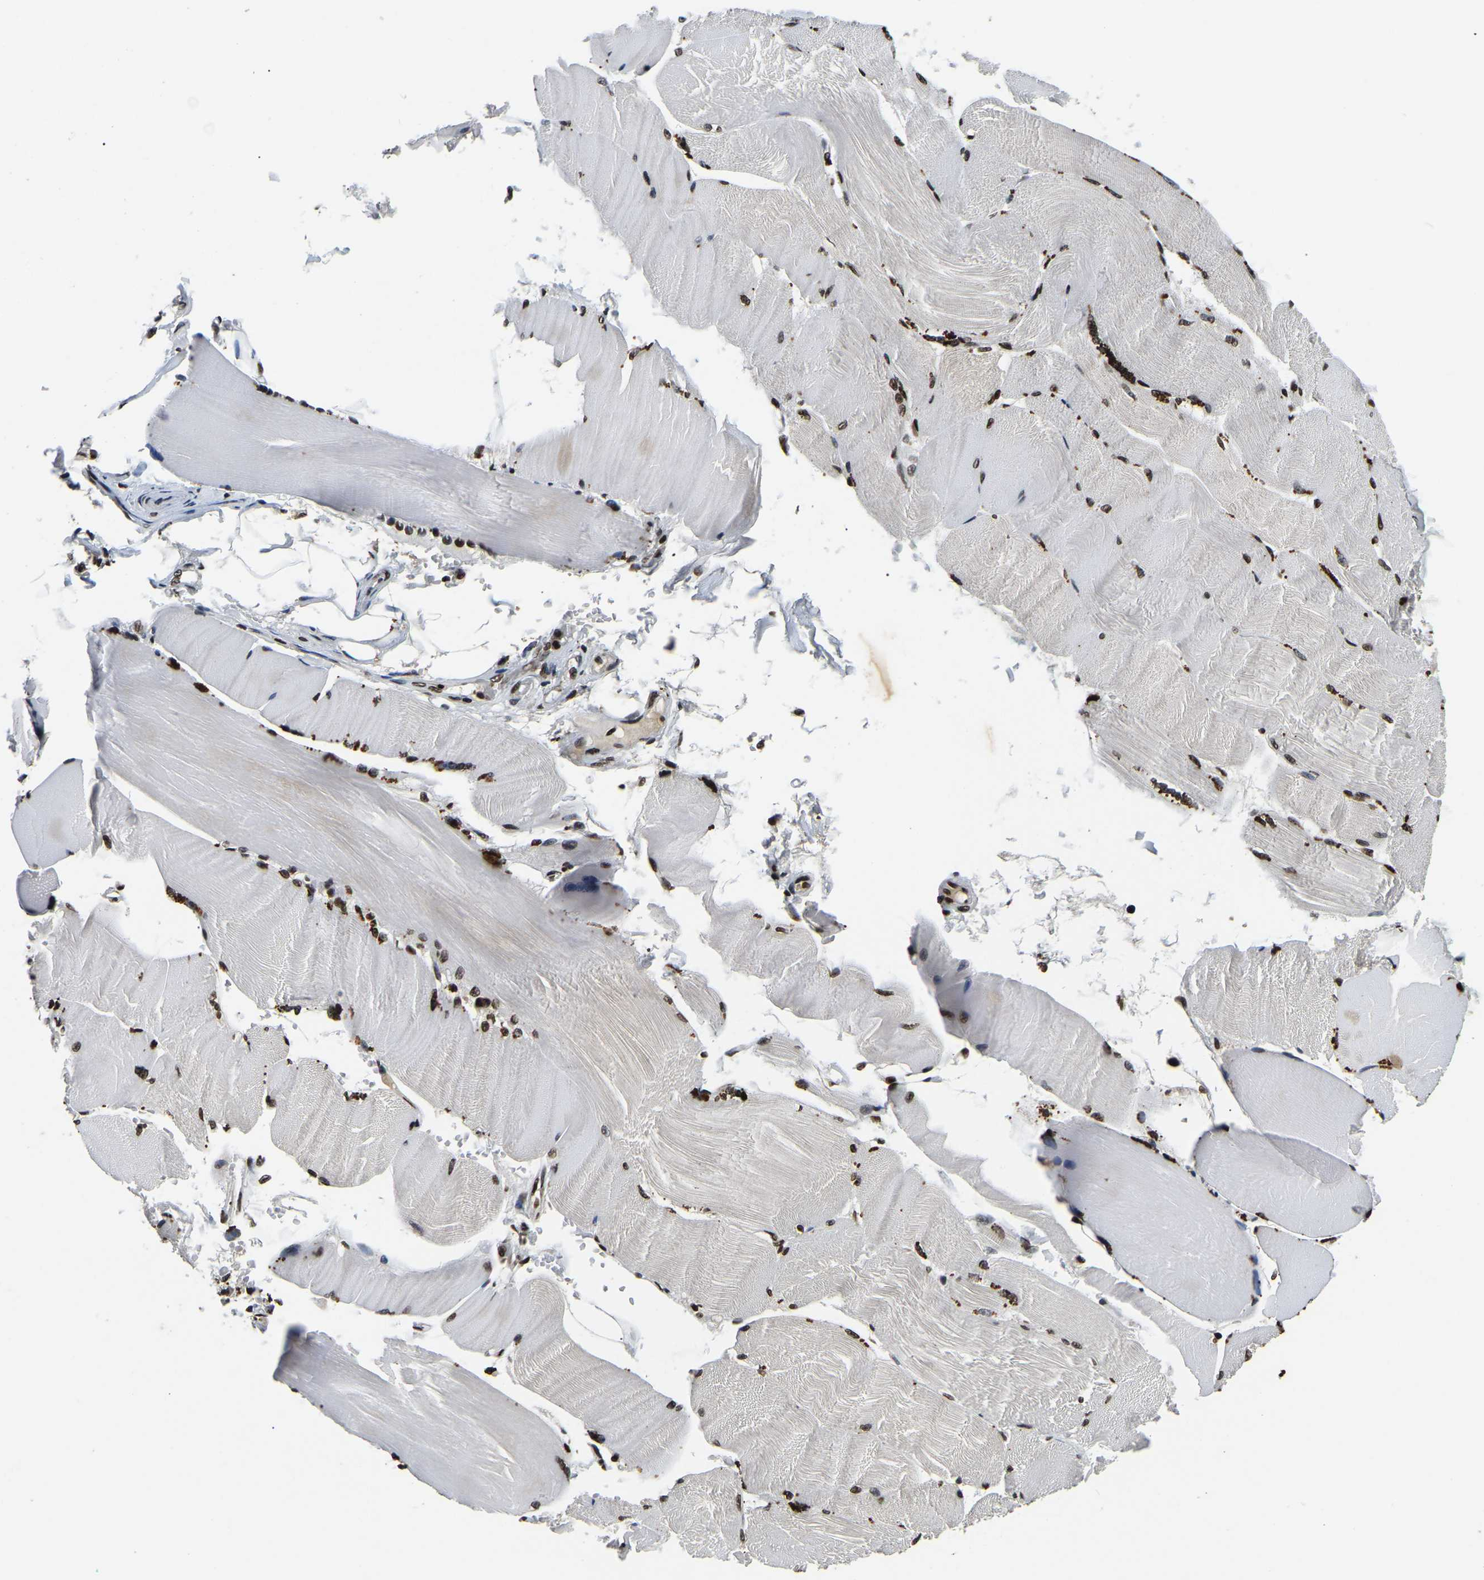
{"staining": {"intensity": "strong", "quantity": ">75%", "location": "nuclear"}, "tissue": "skeletal muscle", "cell_type": "Myocytes", "image_type": "normal", "snomed": [{"axis": "morphology", "description": "Normal tissue, NOS"}, {"axis": "topography", "description": "Skin"}, {"axis": "topography", "description": "Skeletal muscle"}], "caption": "Protein staining of unremarkable skeletal muscle reveals strong nuclear expression in approximately >75% of myocytes.", "gene": "LRRC61", "patient": {"sex": "male", "age": 83}}